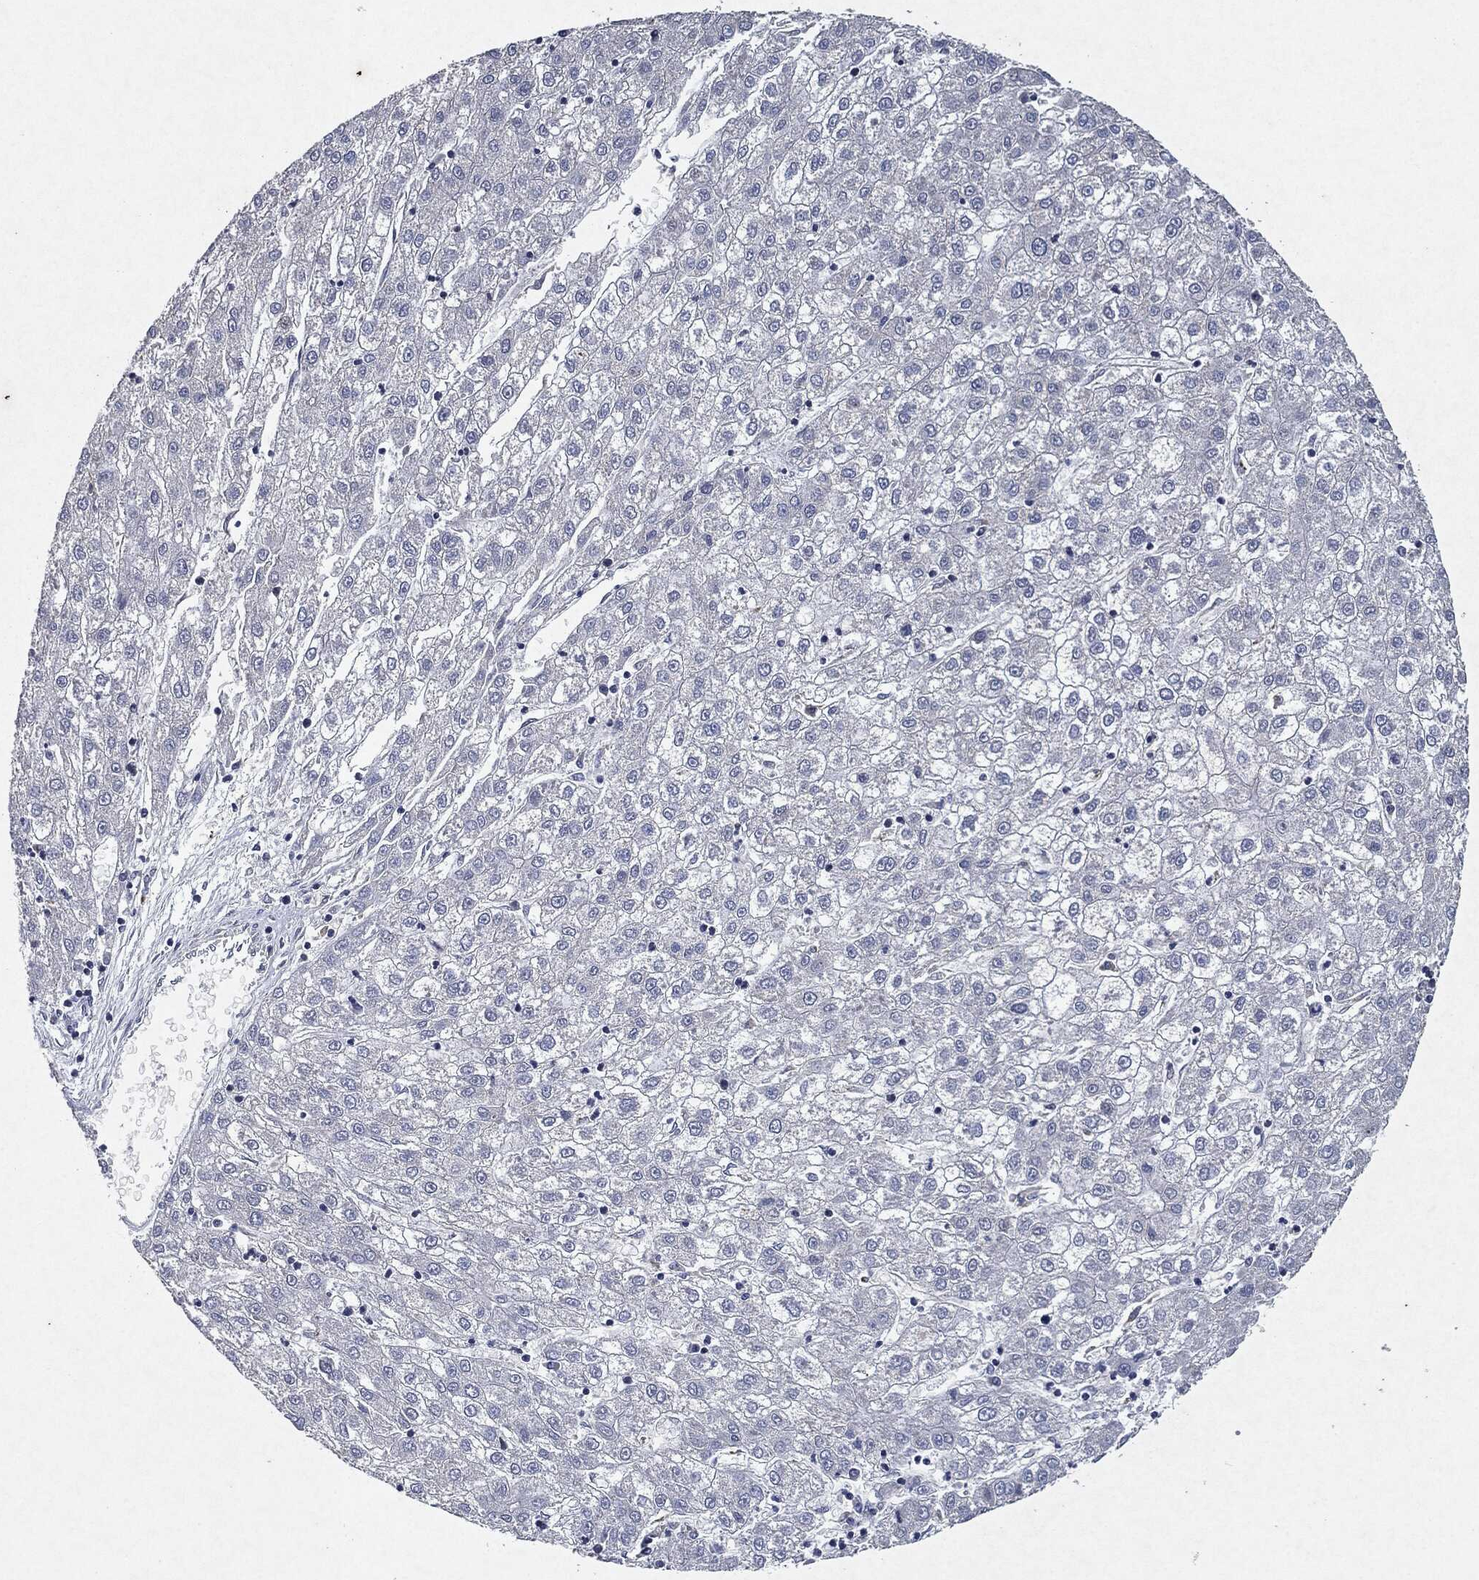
{"staining": {"intensity": "negative", "quantity": "none", "location": "none"}, "tissue": "liver cancer", "cell_type": "Tumor cells", "image_type": "cancer", "snomed": [{"axis": "morphology", "description": "Carcinoma, Hepatocellular, NOS"}, {"axis": "topography", "description": "Liver"}], "caption": "The micrograph shows no staining of tumor cells in liver cancer.", "gene": "SLC31A2", "patient": {"sex": "male", "age": 72}}